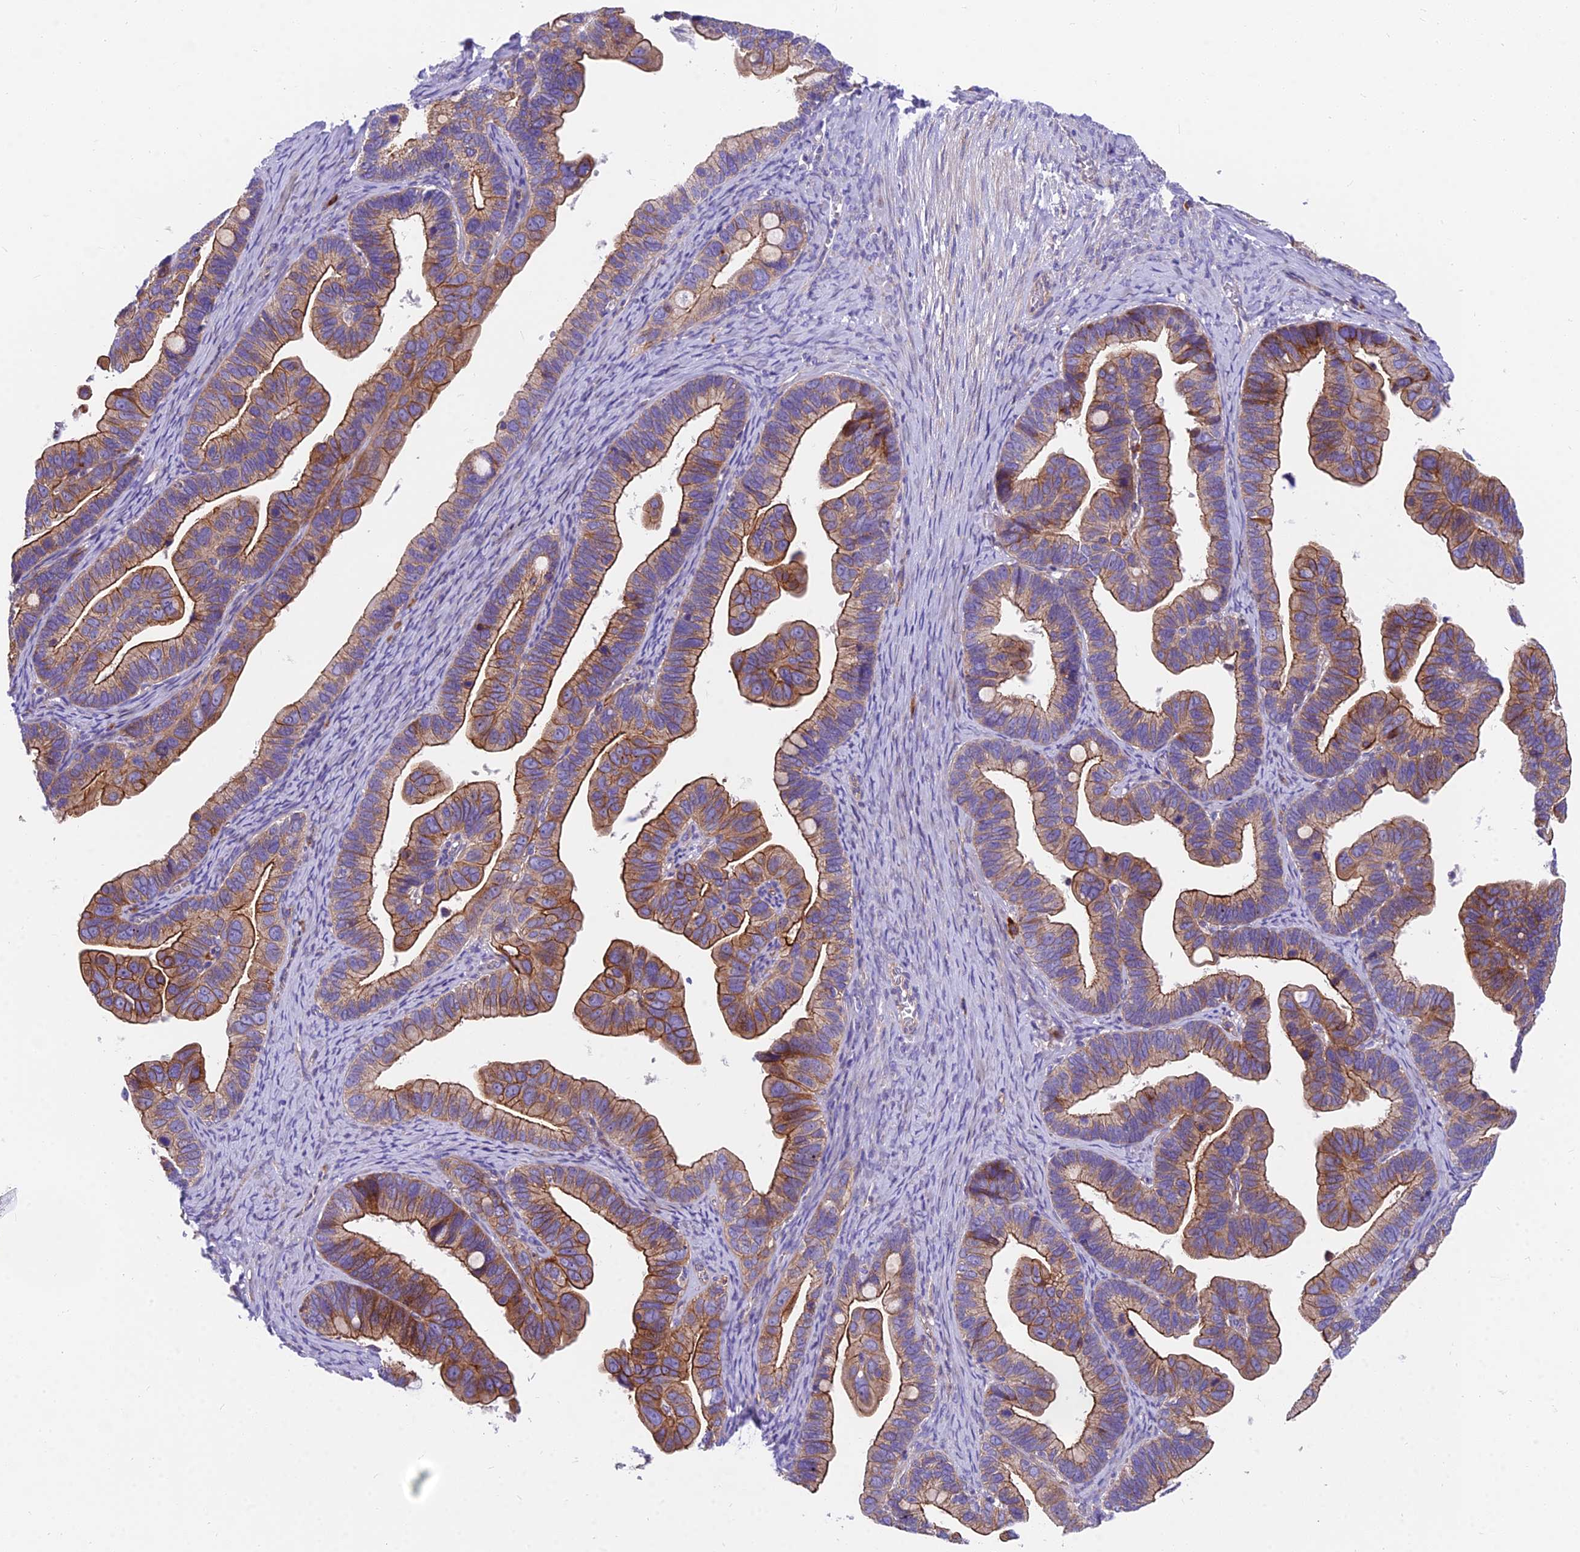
{"staining": {"intensity": "strong", "quantity": ">75%", "location": "cytoplasmic/membranous"}, "tissue": "ovarian cancer", "cell_type": "Tumor cells", "image_type": "cancer", "snomed": [{"axis": "morphology", "description": "Cystadenocarcinoma, serous, NOS"}, {"axis": "topography", "description": "Ovary"}], "caption": "Strong cytoplasmic/membranous expression for a protein is seen in approximately >75% of tumor cells of ovarian cancer (serous cystadenocarcinoma) using immunohistochemistry.", "gene": "MVB12A", "patient": {"sex": "female", "age": 56}}